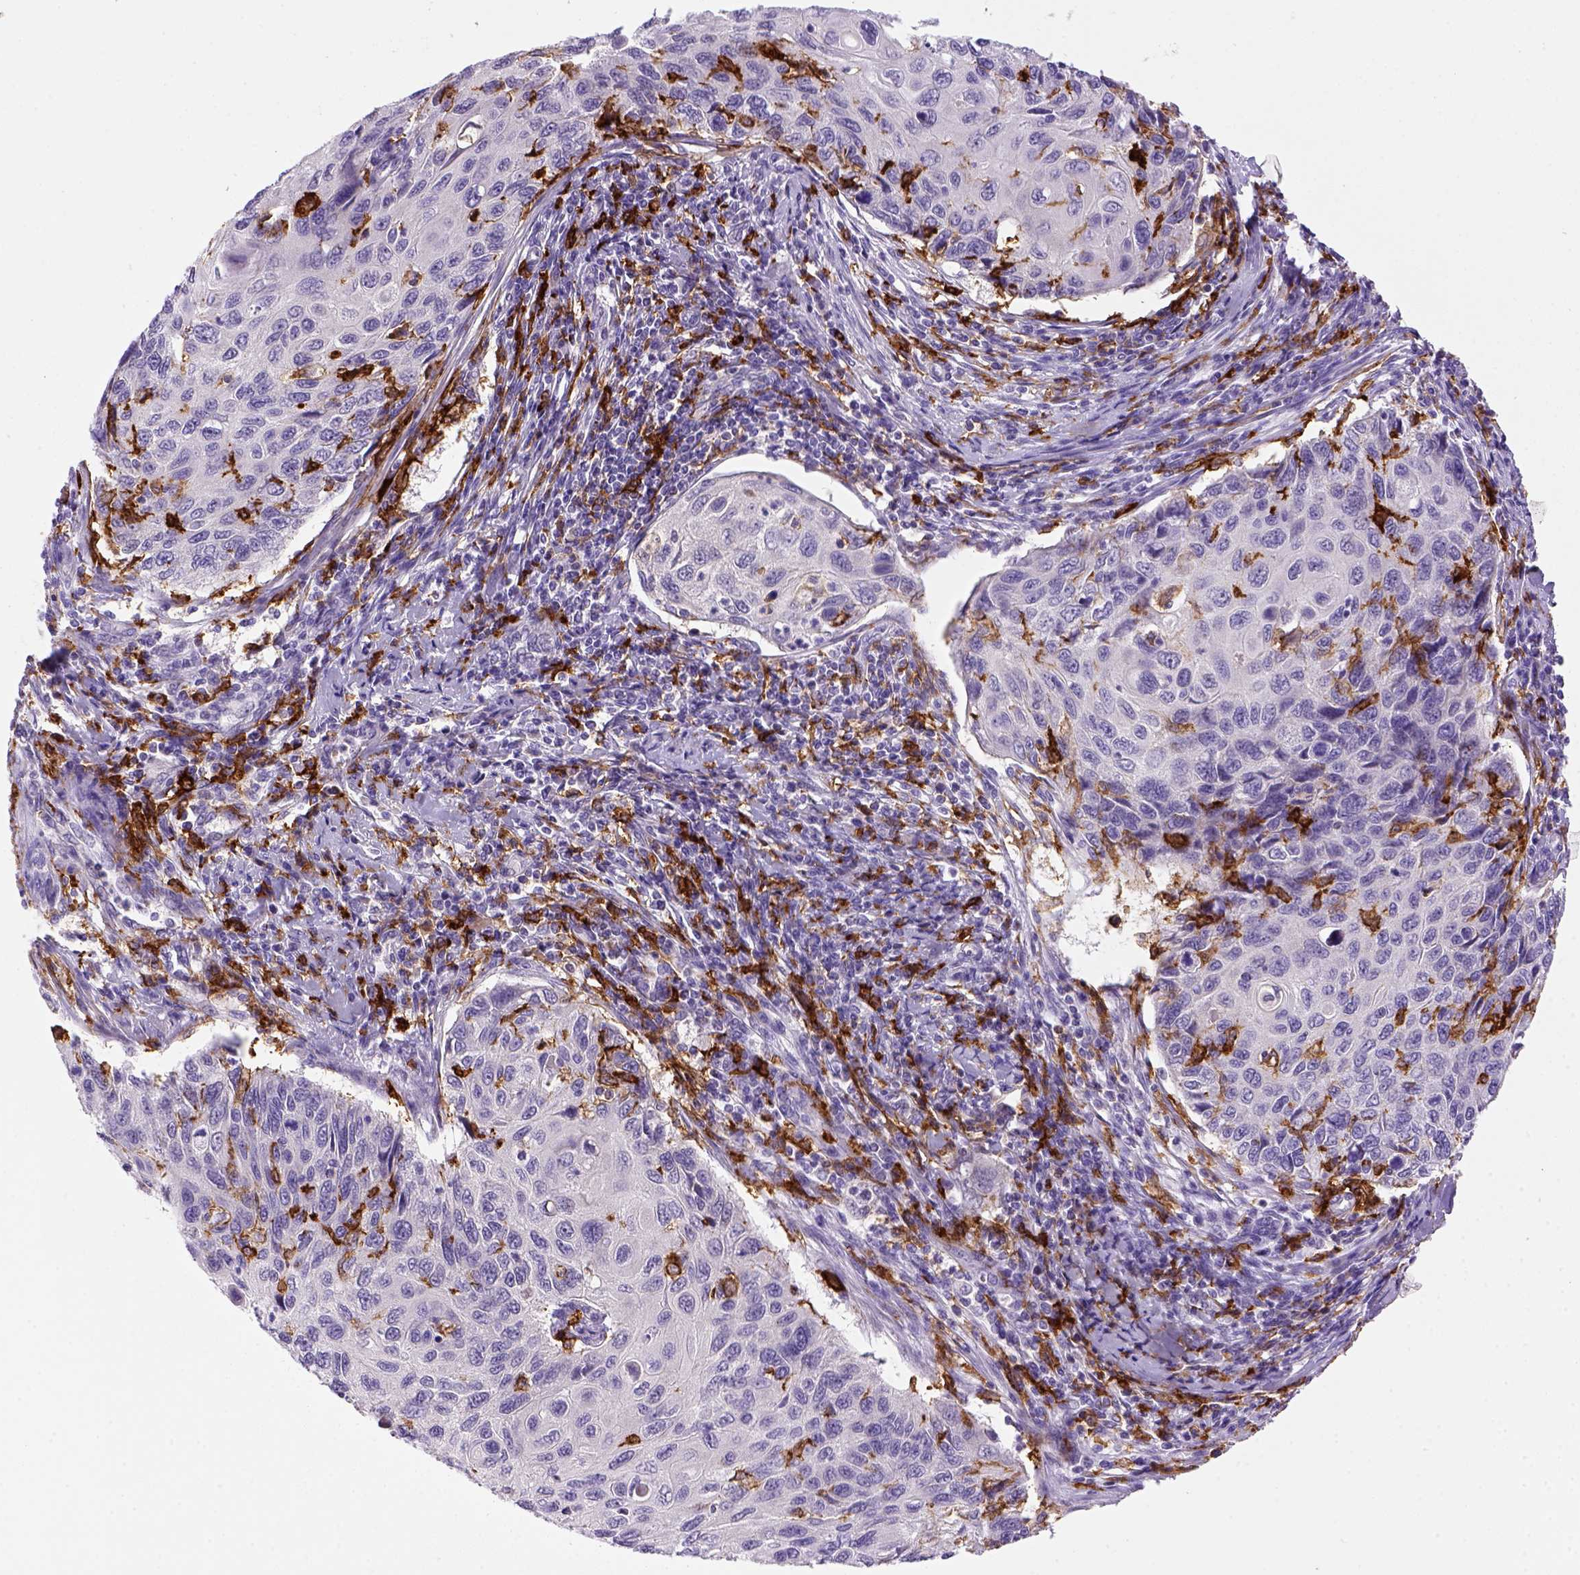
{"staining": {"intensity": "negative", "quantity": "none", "location": "none"}, "tissue": "cervical cancer", "cell_type": "Tumor cells", "image_type": "cancer", "snomed": [{"axis": "morphology", "description": "Squamous cell carcinoma, NOS"}, {"axis": "topography", "description": "Cervix"}], "caption": "The immunohistochemistry image has no significant positivity in tumor cells of cervical cancer (squamous cell carcinoma) tissue.", "gene": "CD14", "patient": {"sex": "female", "age": 70}}